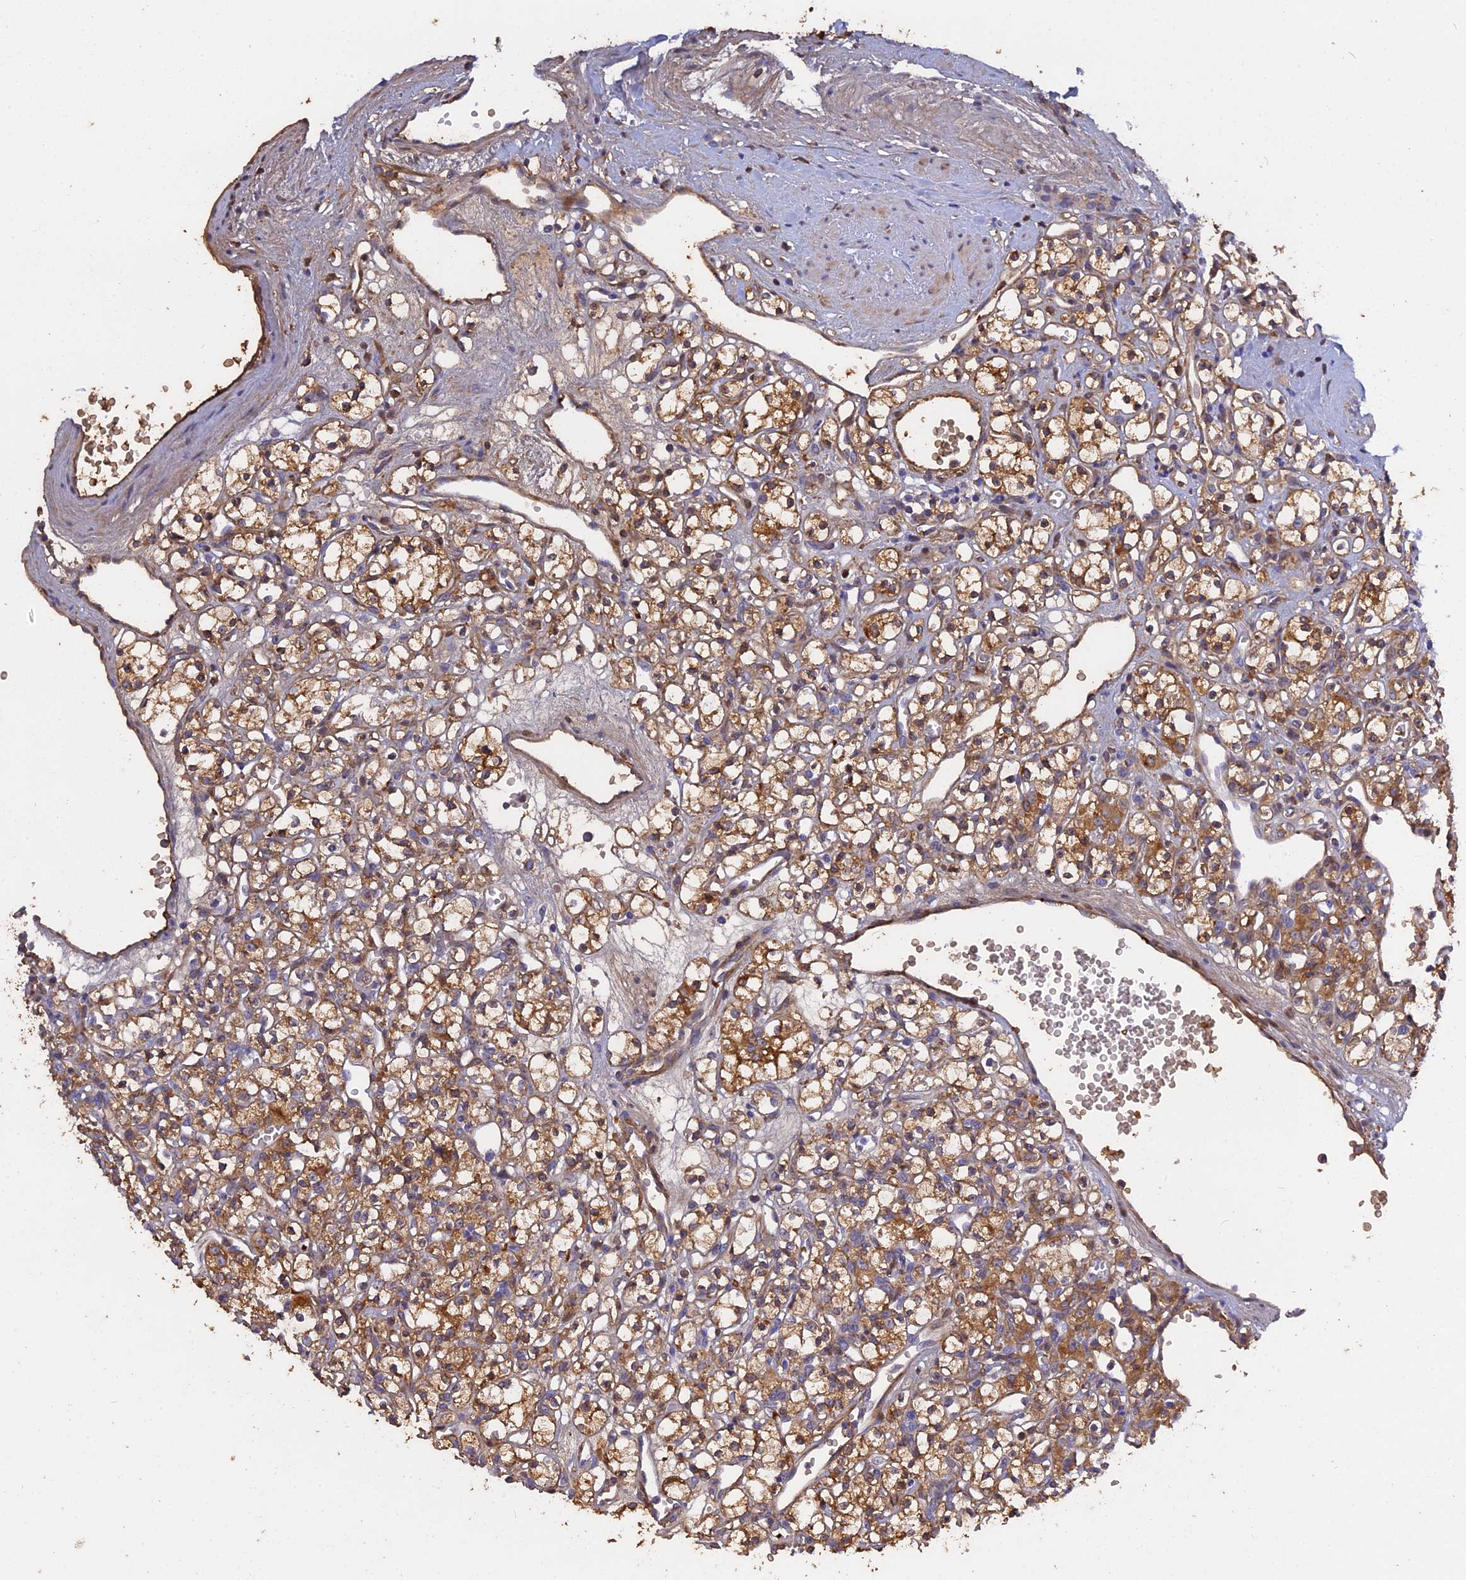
{"staining": {"intensity": "moderate", "quantity": ">75%", "location": "cytoplasmic/membranous"}, "tissue": "renal cancer", "cell_type": "Tumor cells", "image_type": "cancer", "snomed": [{"axis": "morphology", "description": "Adenocarcinoma, NOS"}, {"axis": "topography", "description": "Kidney"}], "caption": "Human adenocarcinoma (renal) stained for a protein (brown) reveals moderate cytoplasmic/membranous positive expression in approximately >75% of tumor cells.", "gene": "PZP", "patient": {"sex": "female", "age": 59}}